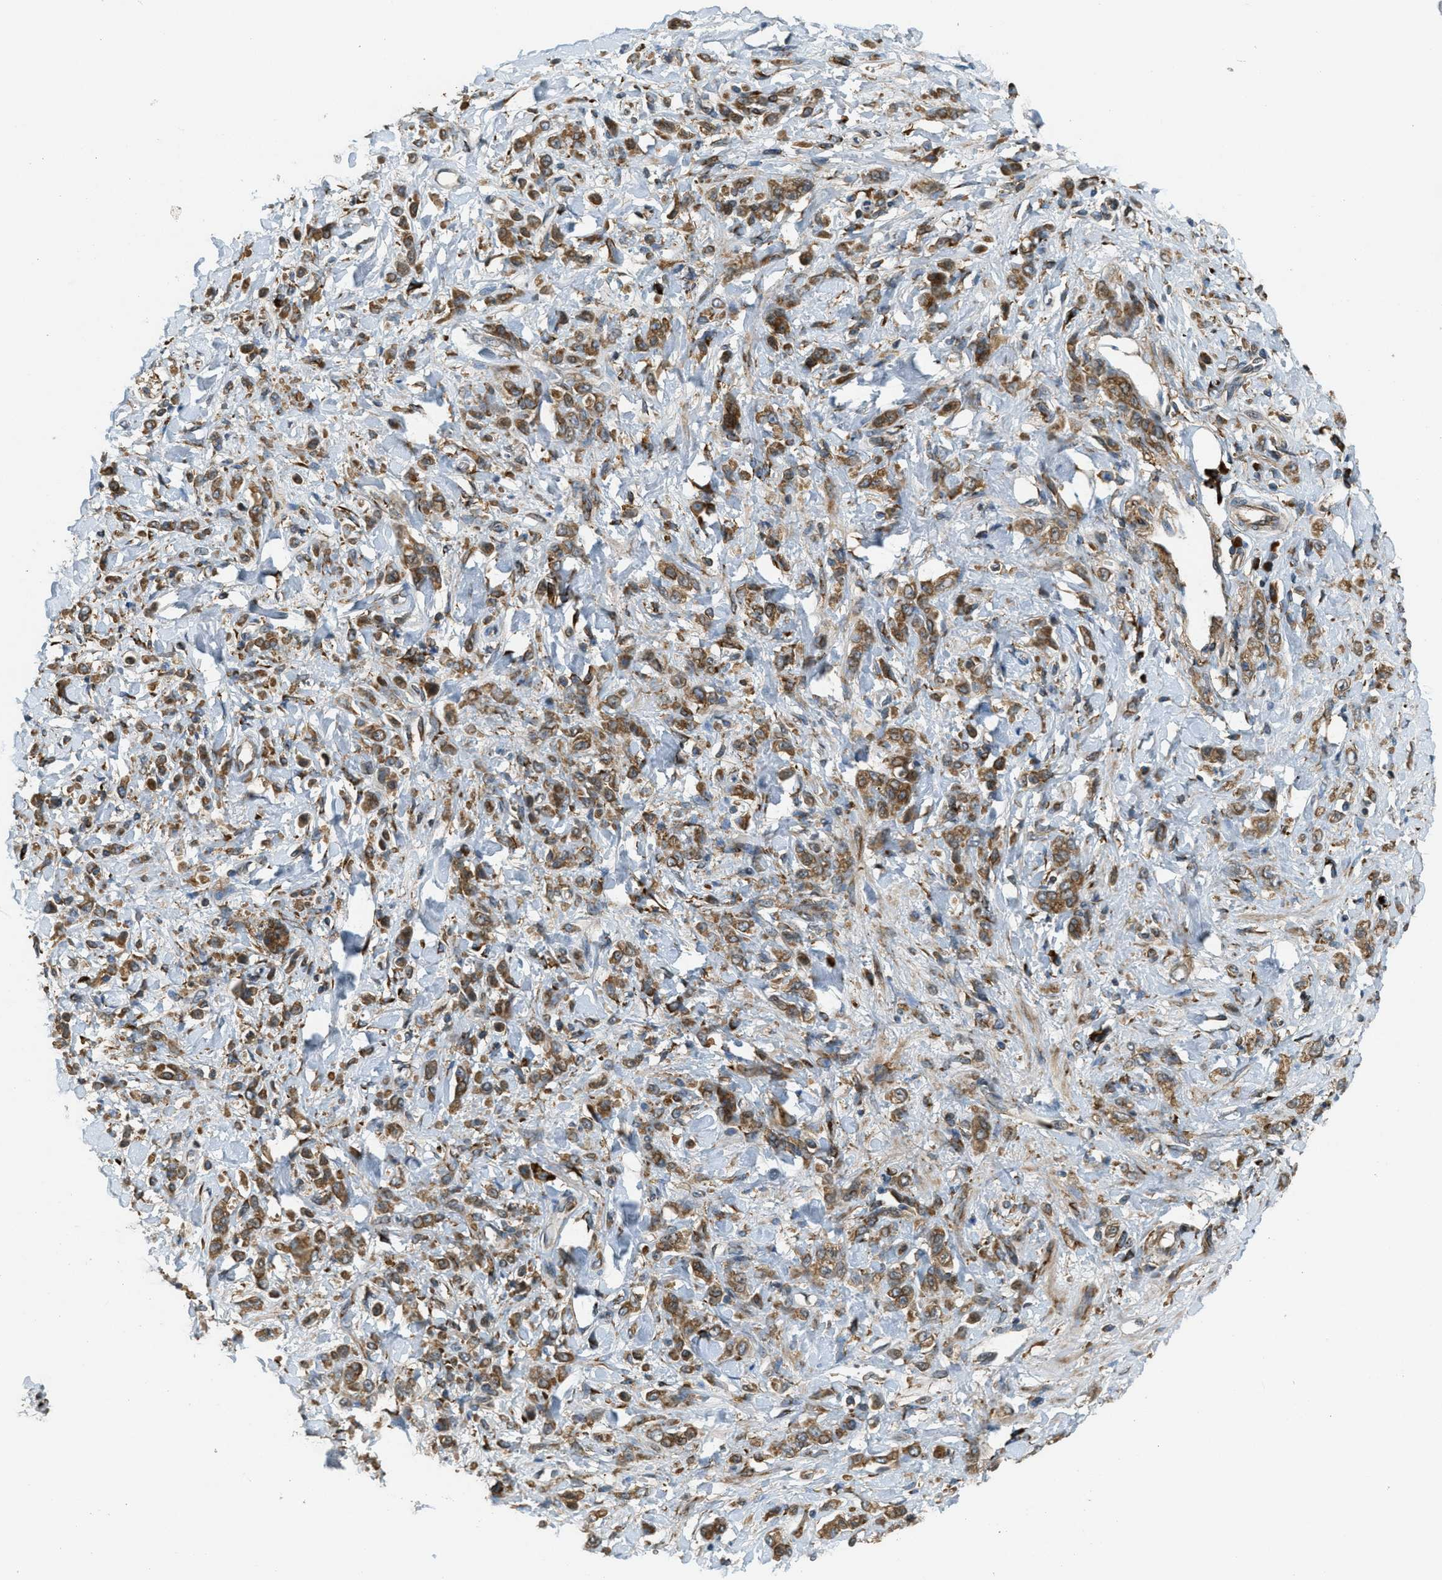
{"staining": {"intensity": "moderate", "quantity": ">75%", "location": "cytoplasmic/membranous"}, "tissue": "stomach cancer", "cell_type": "Tumor cells", "image_type": "cancer", "snomed": [{"axis": "morphology", "description": "Normal tissue, NOS"}, {"axis": "morphology", "description": "Adenocarcinoma, NOS"}, {"axis": "topography", "description": "Stomach"}], "caption": "A medium amount of moderate cytoplasmic/membranous staining is present in approximately >75% of tumor cells in stomach cancer (adenocarcinoma) tissue.", "gene": "PCDH18", "patient": {"sex": "male", "age": 82}}